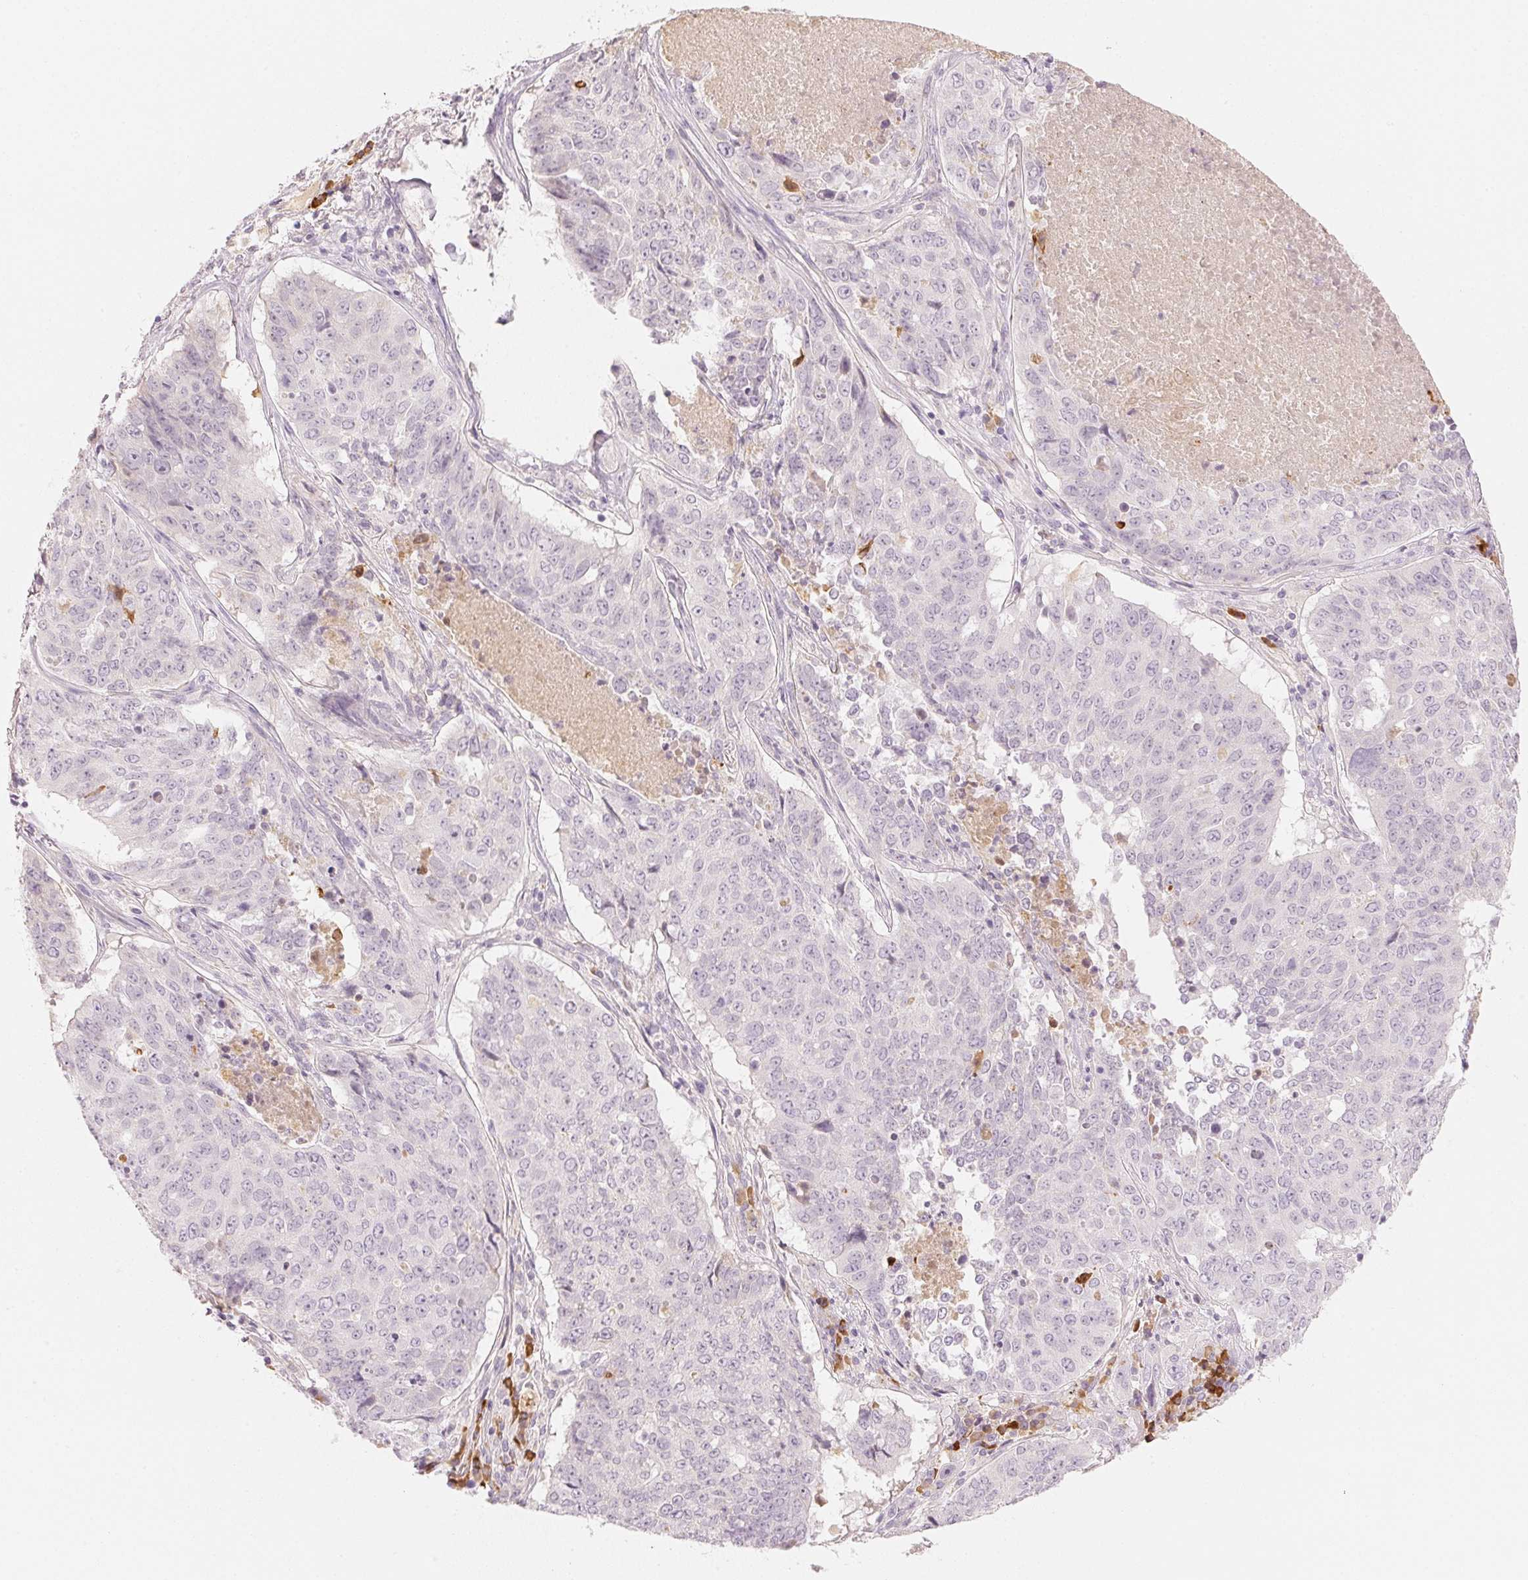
{"staining": {"intensity": "negative", "quantity": "none", "location": "none"}, "tissue": "lung cancer", "cell_type": "Tumor cells", "image_type": "cancer", "snomed": [{"axis": "morphology", "description": "Normal tissue, NOS"}, {"axis": "morphology", "description": "Squamous cell carcinoma, NOS"}, {"axis": "topography", "description": "Bronchus"}, {"axis": "topography", "description": "Lung"}], "caption": "Lung squamous cell carcinoma was stained to show a protein in brown. There is no significant expression in tumor cells.", "gene": "RMDN2", "patient": {"sex": "male", "age": 64}}